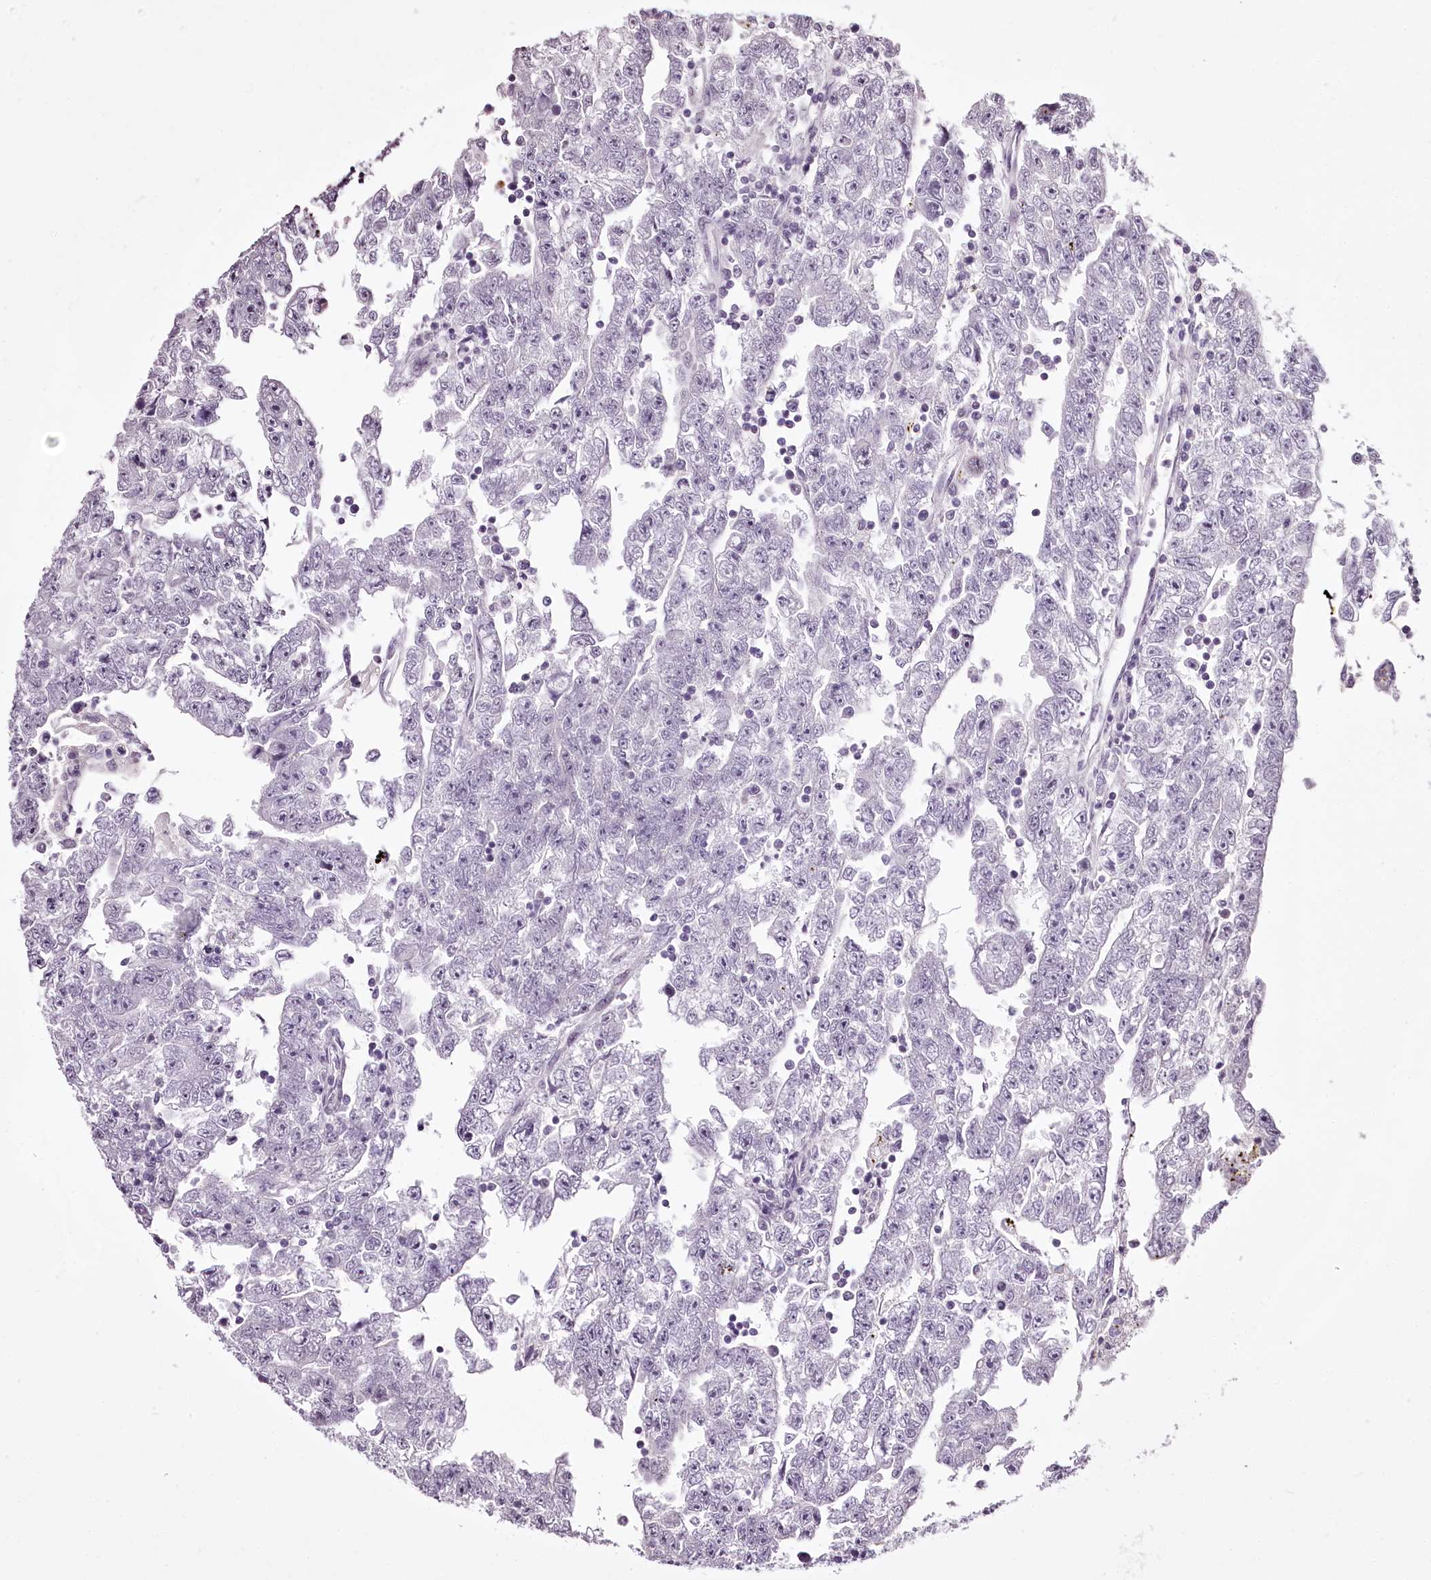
{"staining": {"intensity": "negative", "quantity": "none", "location": "none"}, "tissue": "testis cancer", "cell_type": "Tumor cells", "image_type": "cancer", "snomed": [{"axis": "morphology", "description": "Carcinoma, Embryonal, NOS"}, {"axis": "topography", "description": "Testis"}], "caption": "DAB immunohistochemical staining of human testis cancer (embryonal carcinoma) shows no significant positivity in tumor cells.", "gene": "C1orf56", "patient": {"sex": "male", "age": 25}}